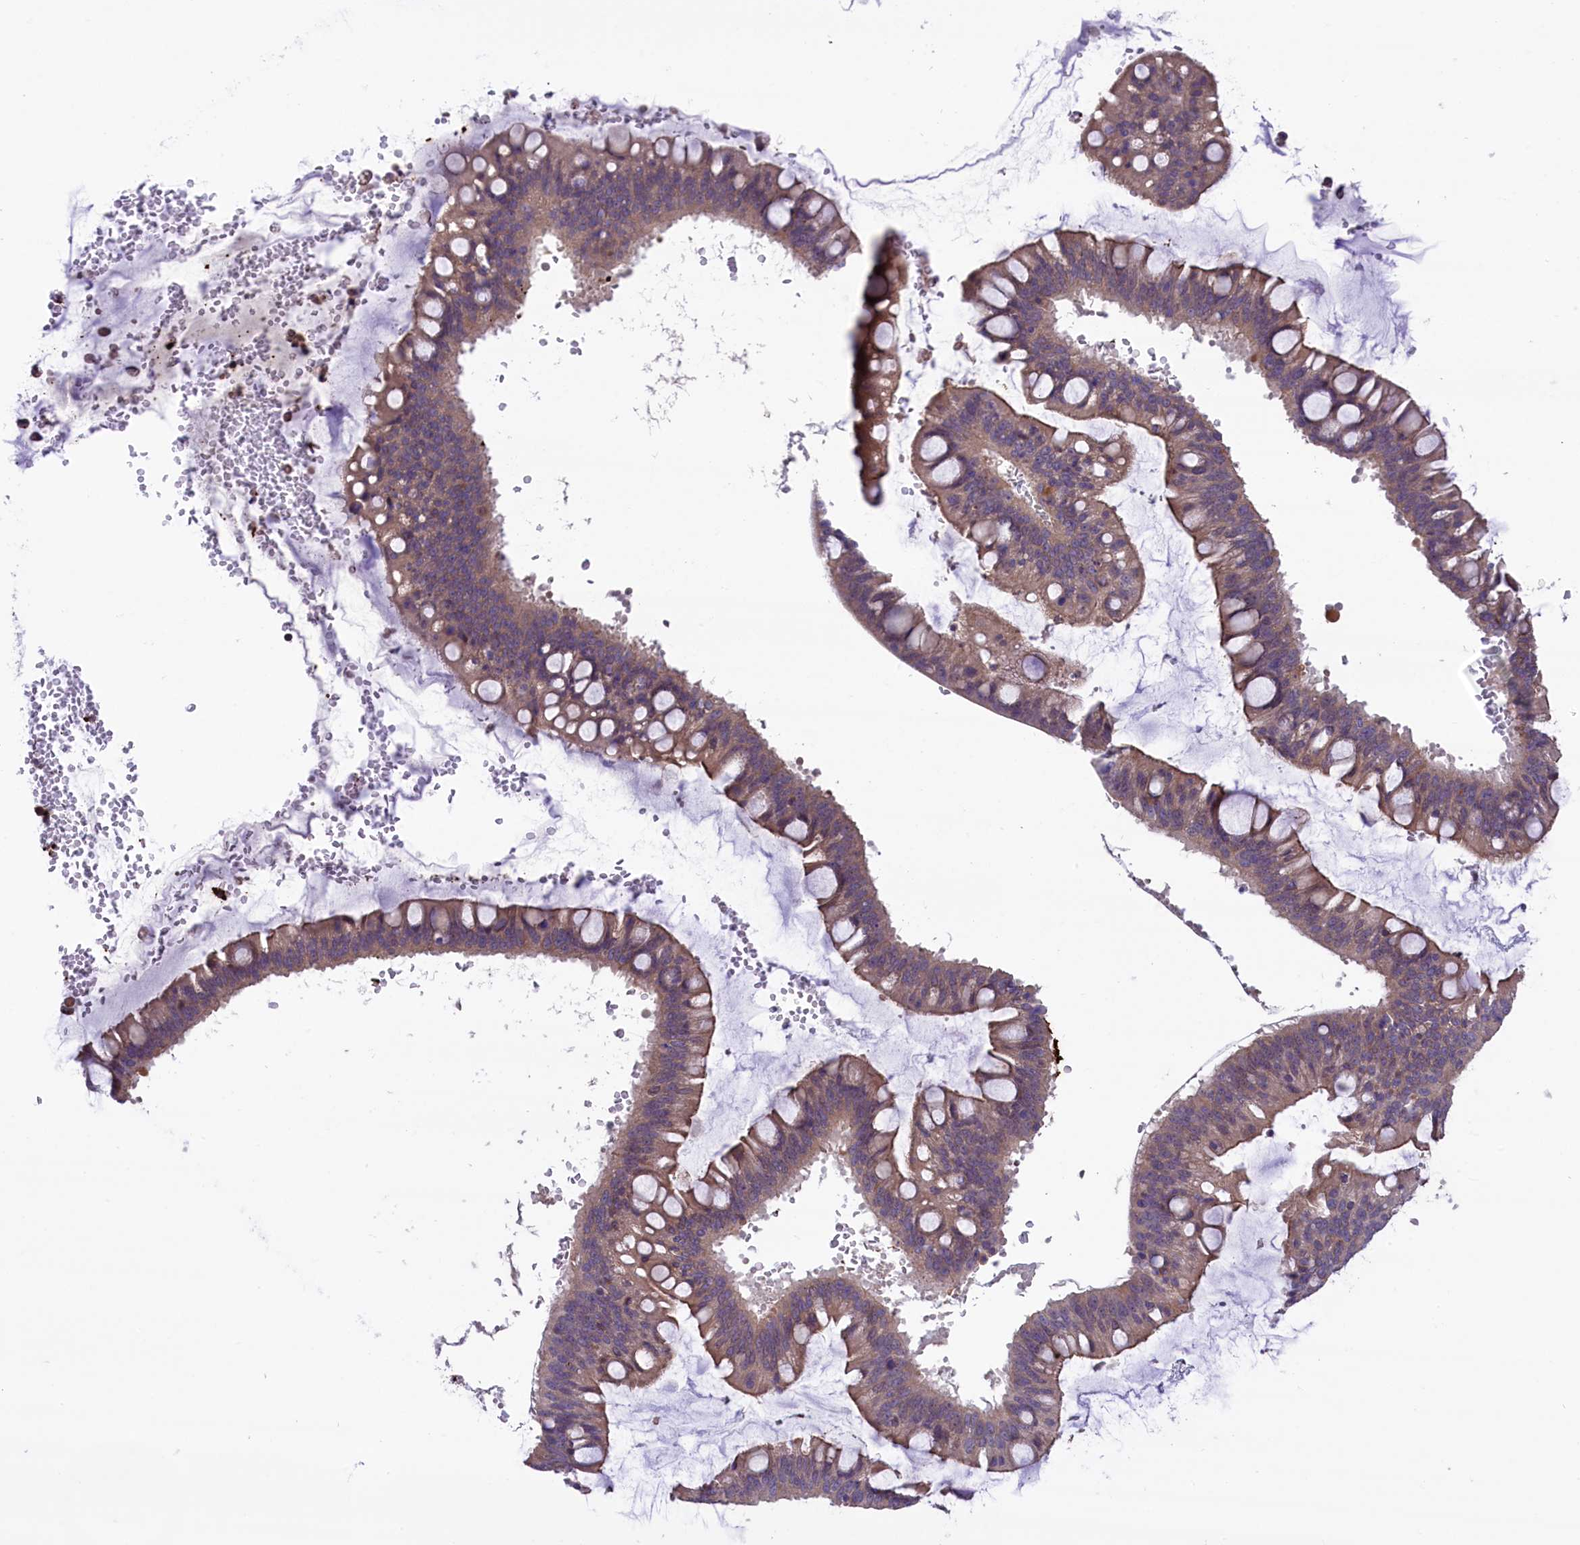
{"staining": {"intensity": "weak", "quantity": ">75%", "location": "cytoplasmic/membranous"}, "tissue": "ovarian cancer", "cell_type": "Tumor cells", "image_type": "cancer", "snomed": [{"axis": "morphology", "description": "Cystadenocarcinoma, mucinous, NOS"}, {"axis": "topography", "description": "Ovary"}], "caption": "Ovarian cancer tissue demonstrates weak cytoplasmic/membranous staining in approximately >75% of tumor cells", "gene": "HEATR3", "patient": {"sex": "female", "age": 73}}